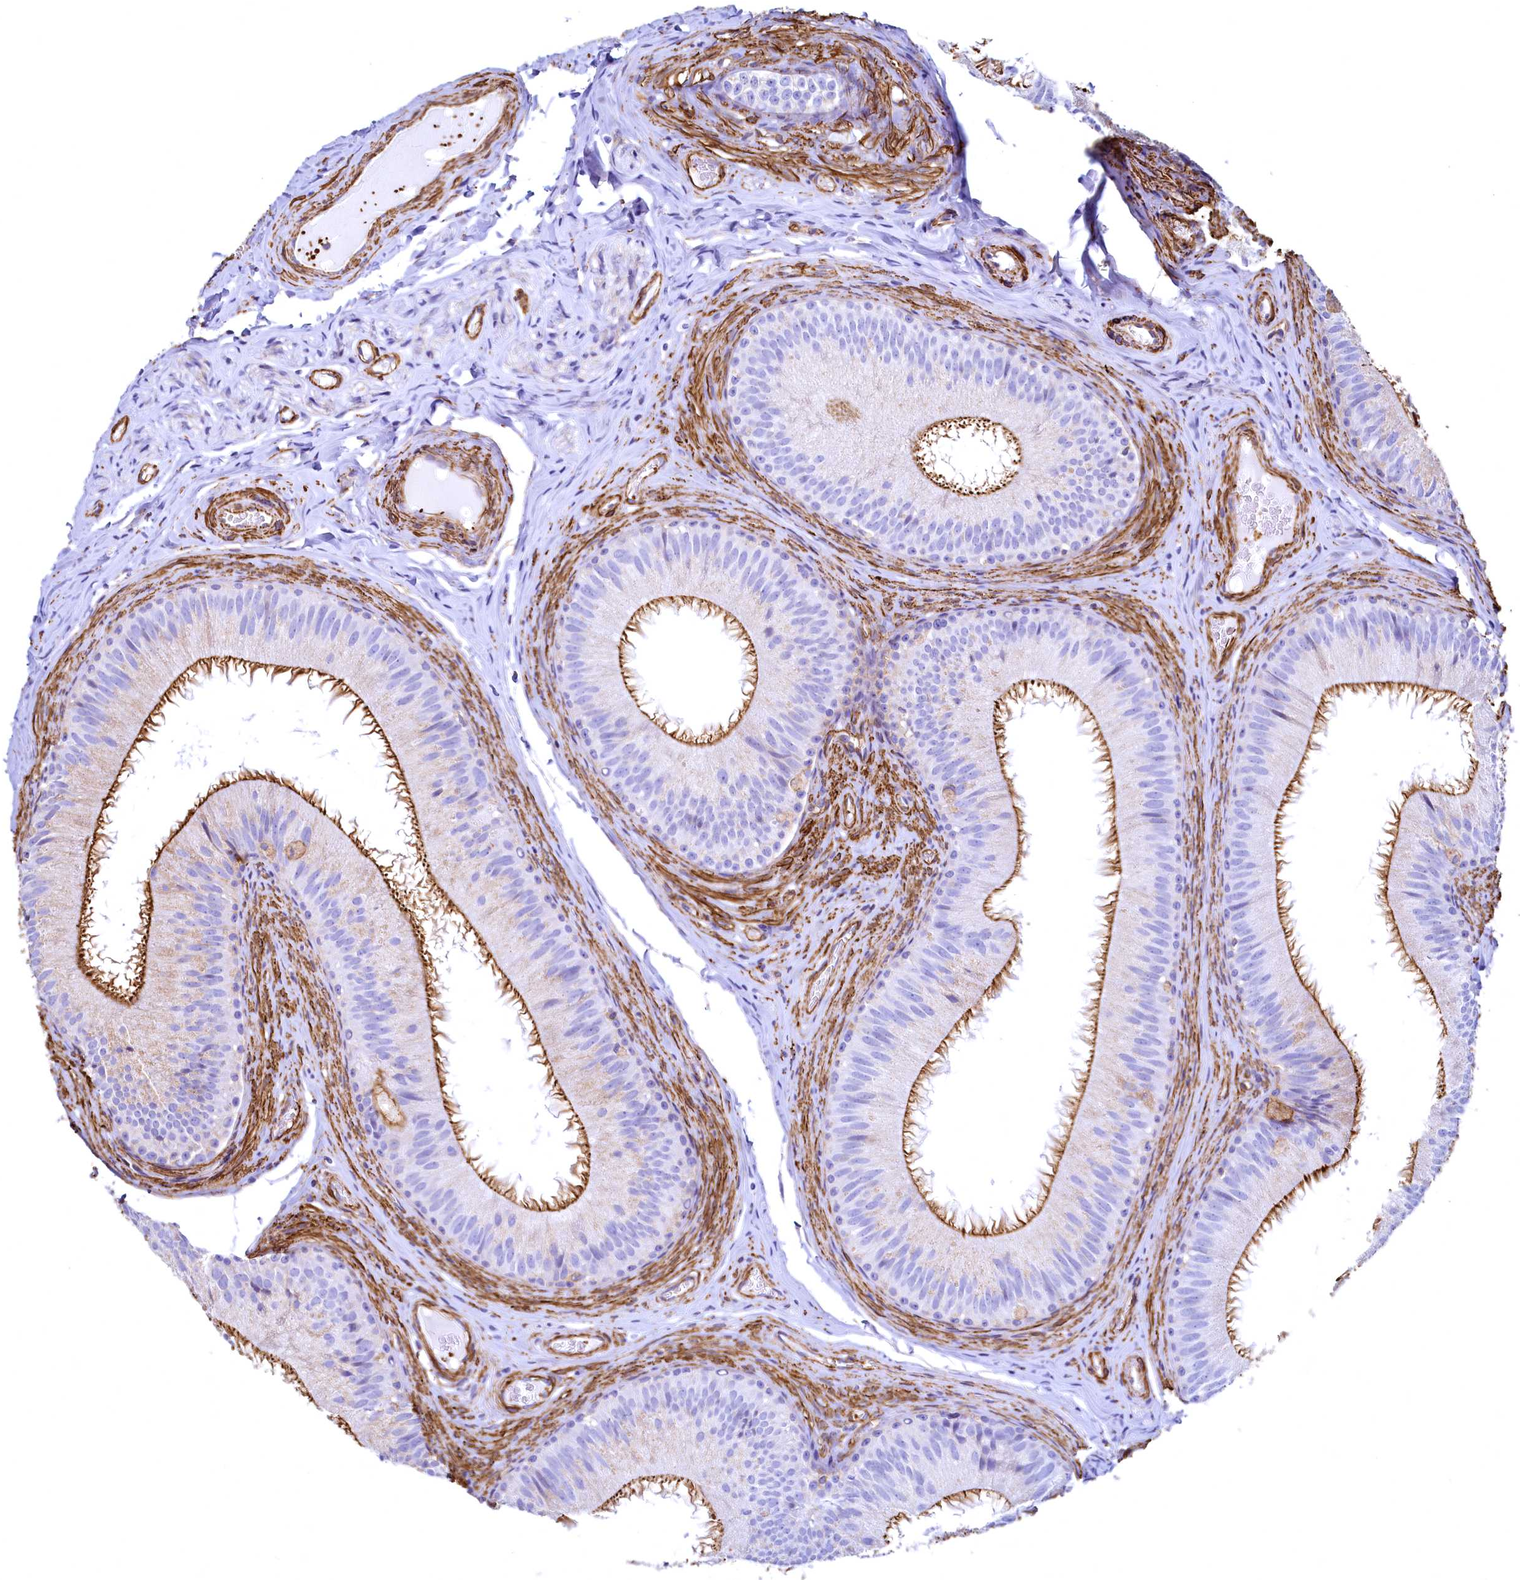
{"staining": {"intensity": "strong", "quantity": "25%-75%", "location": "cytoplasmic/membranous"}, "tissue": "epididymis", "cell_type": "Glandular cells", "image_type": "normal", "snomed": [{"axis": "morphology", "description": "Normal tissue, NOS"}, {"axis": "topography", "description": "Epididymis"}], "caption": "A brown stain labels strong cytoplasmic/membranous positivity of a protein in glandular cells of benign epididymis. (Stains: DAB (3,3'-diaminobenzidine) in brown, nuclei in blue, Microscopy: brightfield microscopy at high magnification).", "gene": "THBS1", "patient": {"sex": "male", "age": 34}}